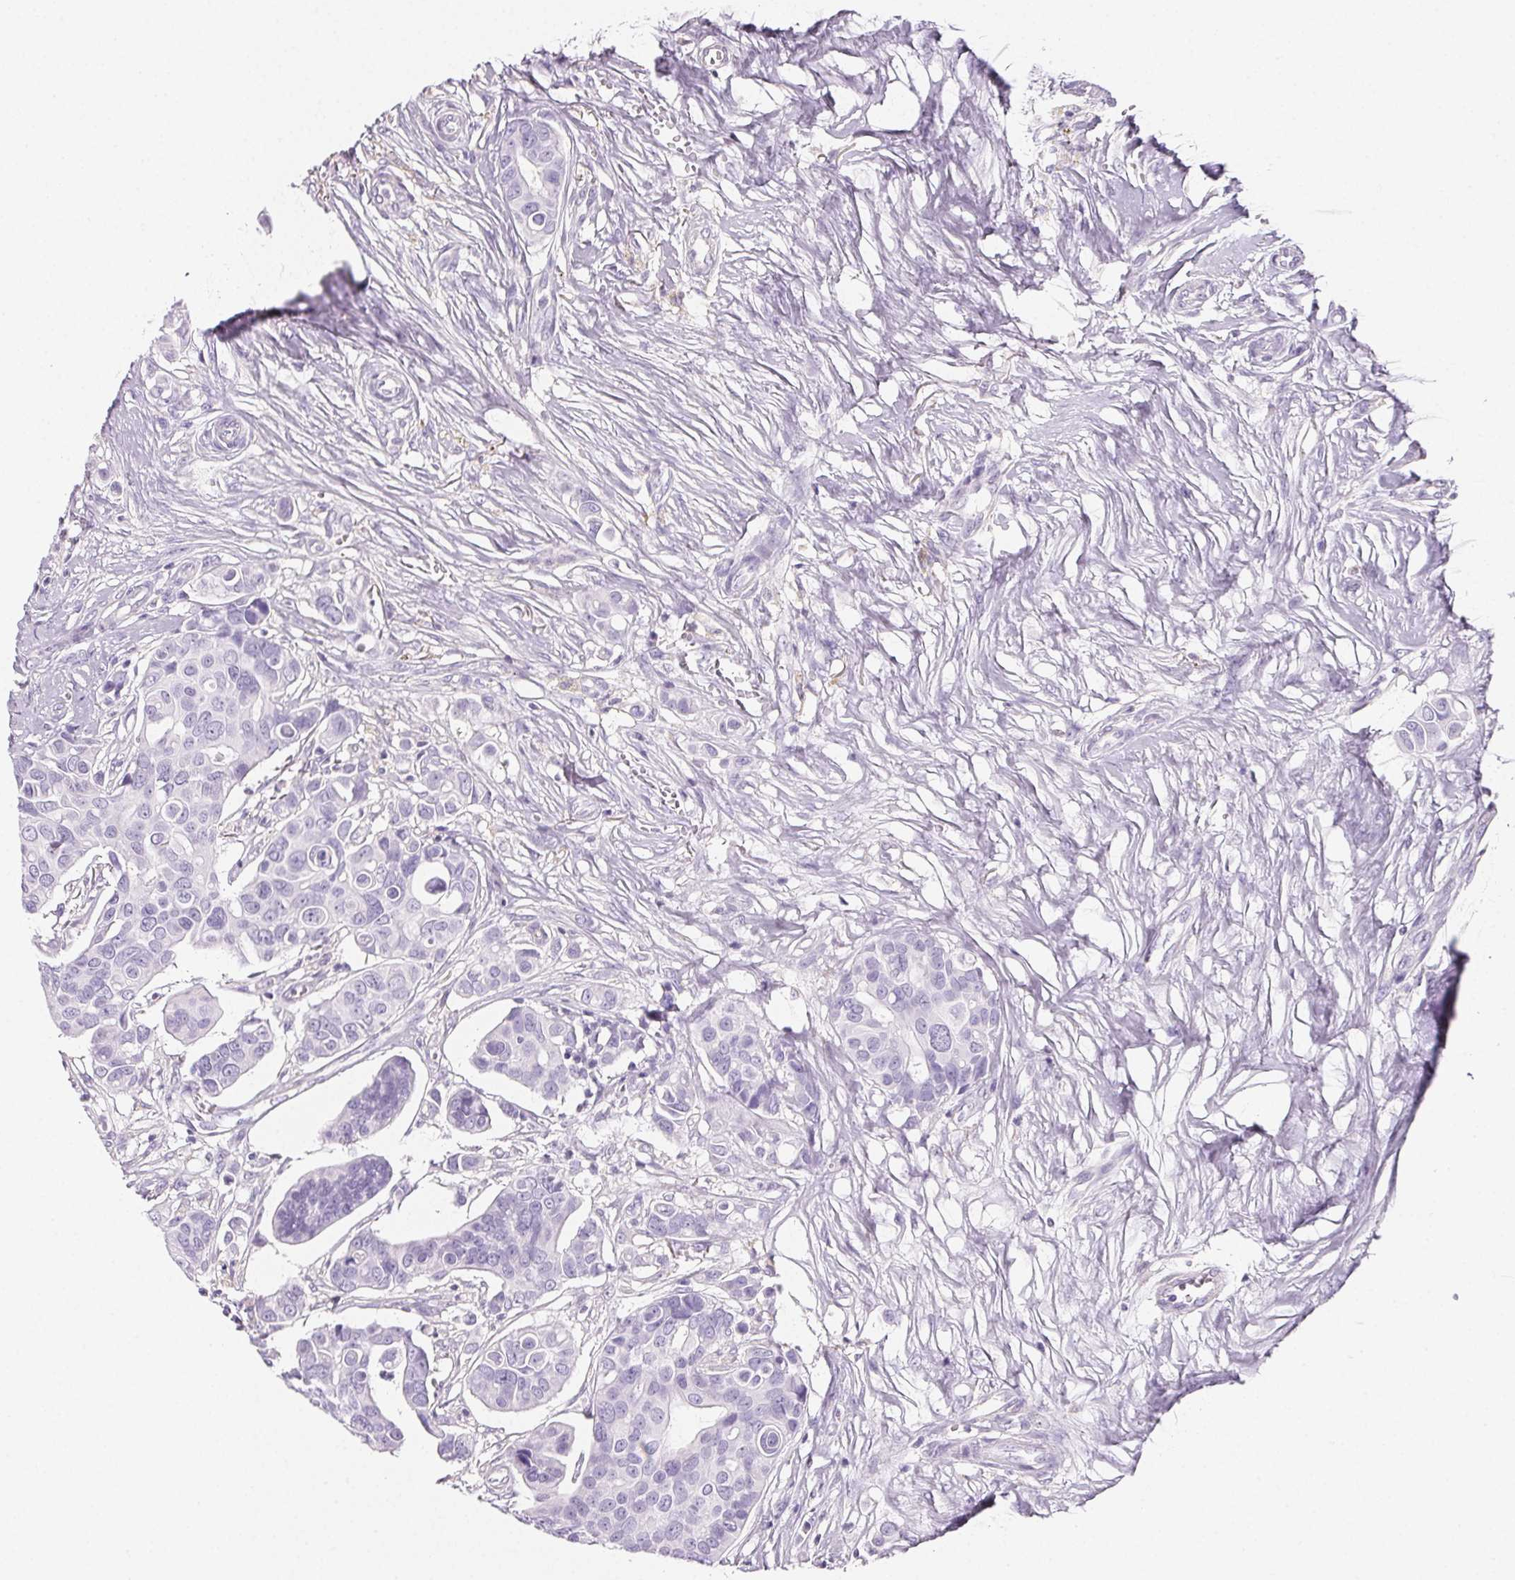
{"staining": {"intensity": "negative", "quantity": "none", "location": "none"}, "tissue": "breast cancer", "cell_type": "Tumor cells", "image_type": "cancer", "snomed": [{"axis": "morphology", "description": "Normal tissue, NOS"}, {"axis": "morphology", "description": "Duct carcinoma"}, {"axis": "topography", "description": "Skin"}, {"axis": "topography", "description": "Breast"}], "caption": "This is an IHC image of intraductal carcinoma (breast). There is no staining in tumor cells.", "gene": "PRSS3", "patient": {"sex": "female", "age": 54}}